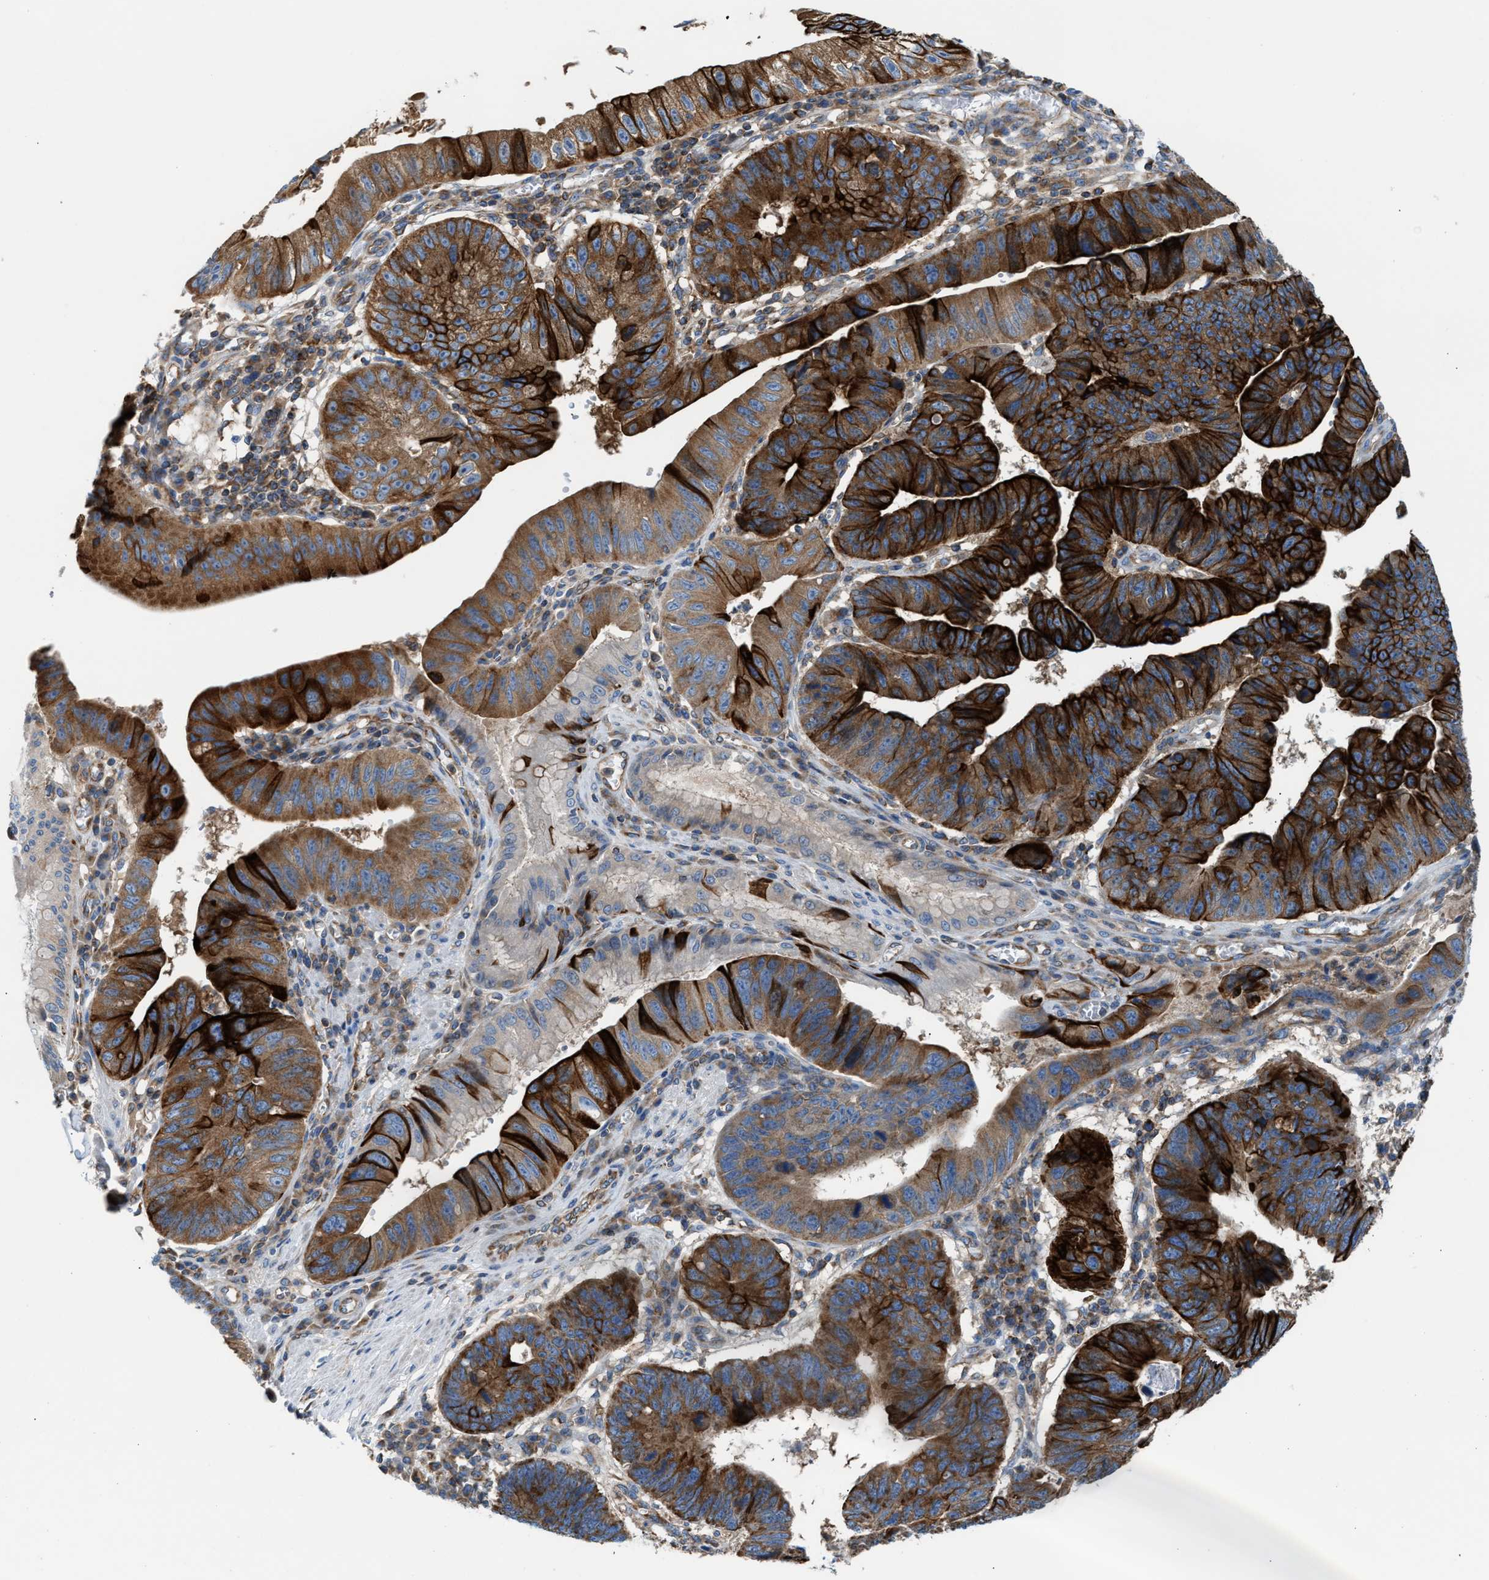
{"staining": {"intensity": "strong", "quantity": ">75%", "location": "cytoplasmic/membranous"}, "tissue": "stomach cancer", "cell_type": "Tumor cells", "image_type": "cancer", "snomed": [{"axis": "morphology", "description": "Adenocarcinoma, NOS"}, {"axis": "topography", "description": "Stomach"}], "caption": "Protein analysis of stomach adenocarcinoma tissue exhibits strong cytoplasmic/membranous staining in approximately >75% of tumor cells. (DAB (3,3'-diaminobenzidine) = brown stain, brightfield microscopy at high magnification).", "gene": "TBC1D15", "patient": {"sex": "male", "age": 59}}